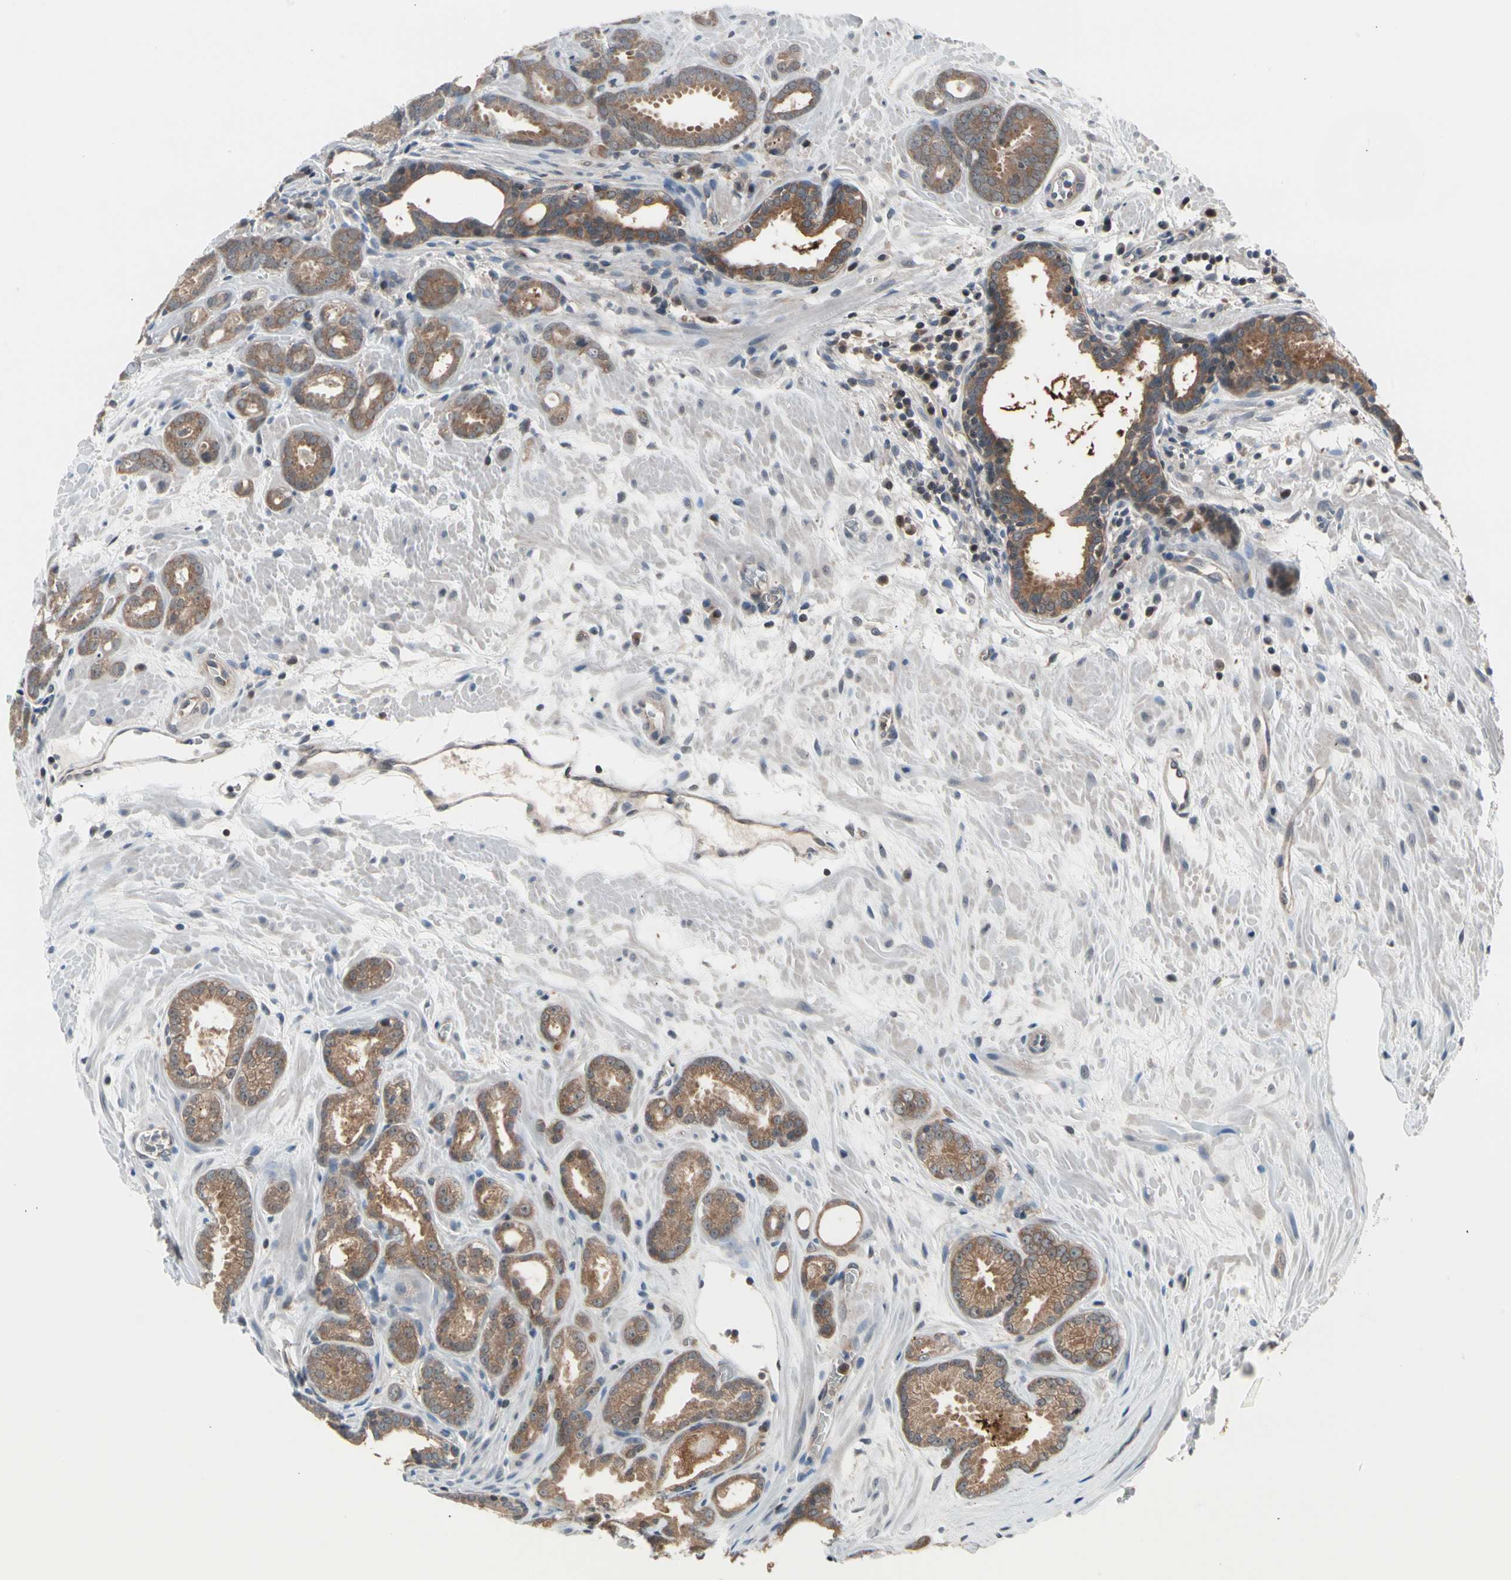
{"staining": {"intensity": "moderate", "quantity": ">75%", "location": "cytoplasmic/membranous"}, "tissue": "prostate cancer", "cell_type": "Tumor cells", "image_type": "cancer", "snomed": [{"axis": "morphology", "description": "Adenocarcinoma, Low grade"}, {"axis": "topography", "description": "Prostate"}], "caption": "Prostate cancer (low-grade adenocarcinoma) tissue shows moderate cytoplasmic/membranous staining in about >75% of tumor cells The protein of interest is shown in brown color, while the nuclei are stained blue.", "gene": "PSMA2", "patient": {"sex": "male", "age": 57}}